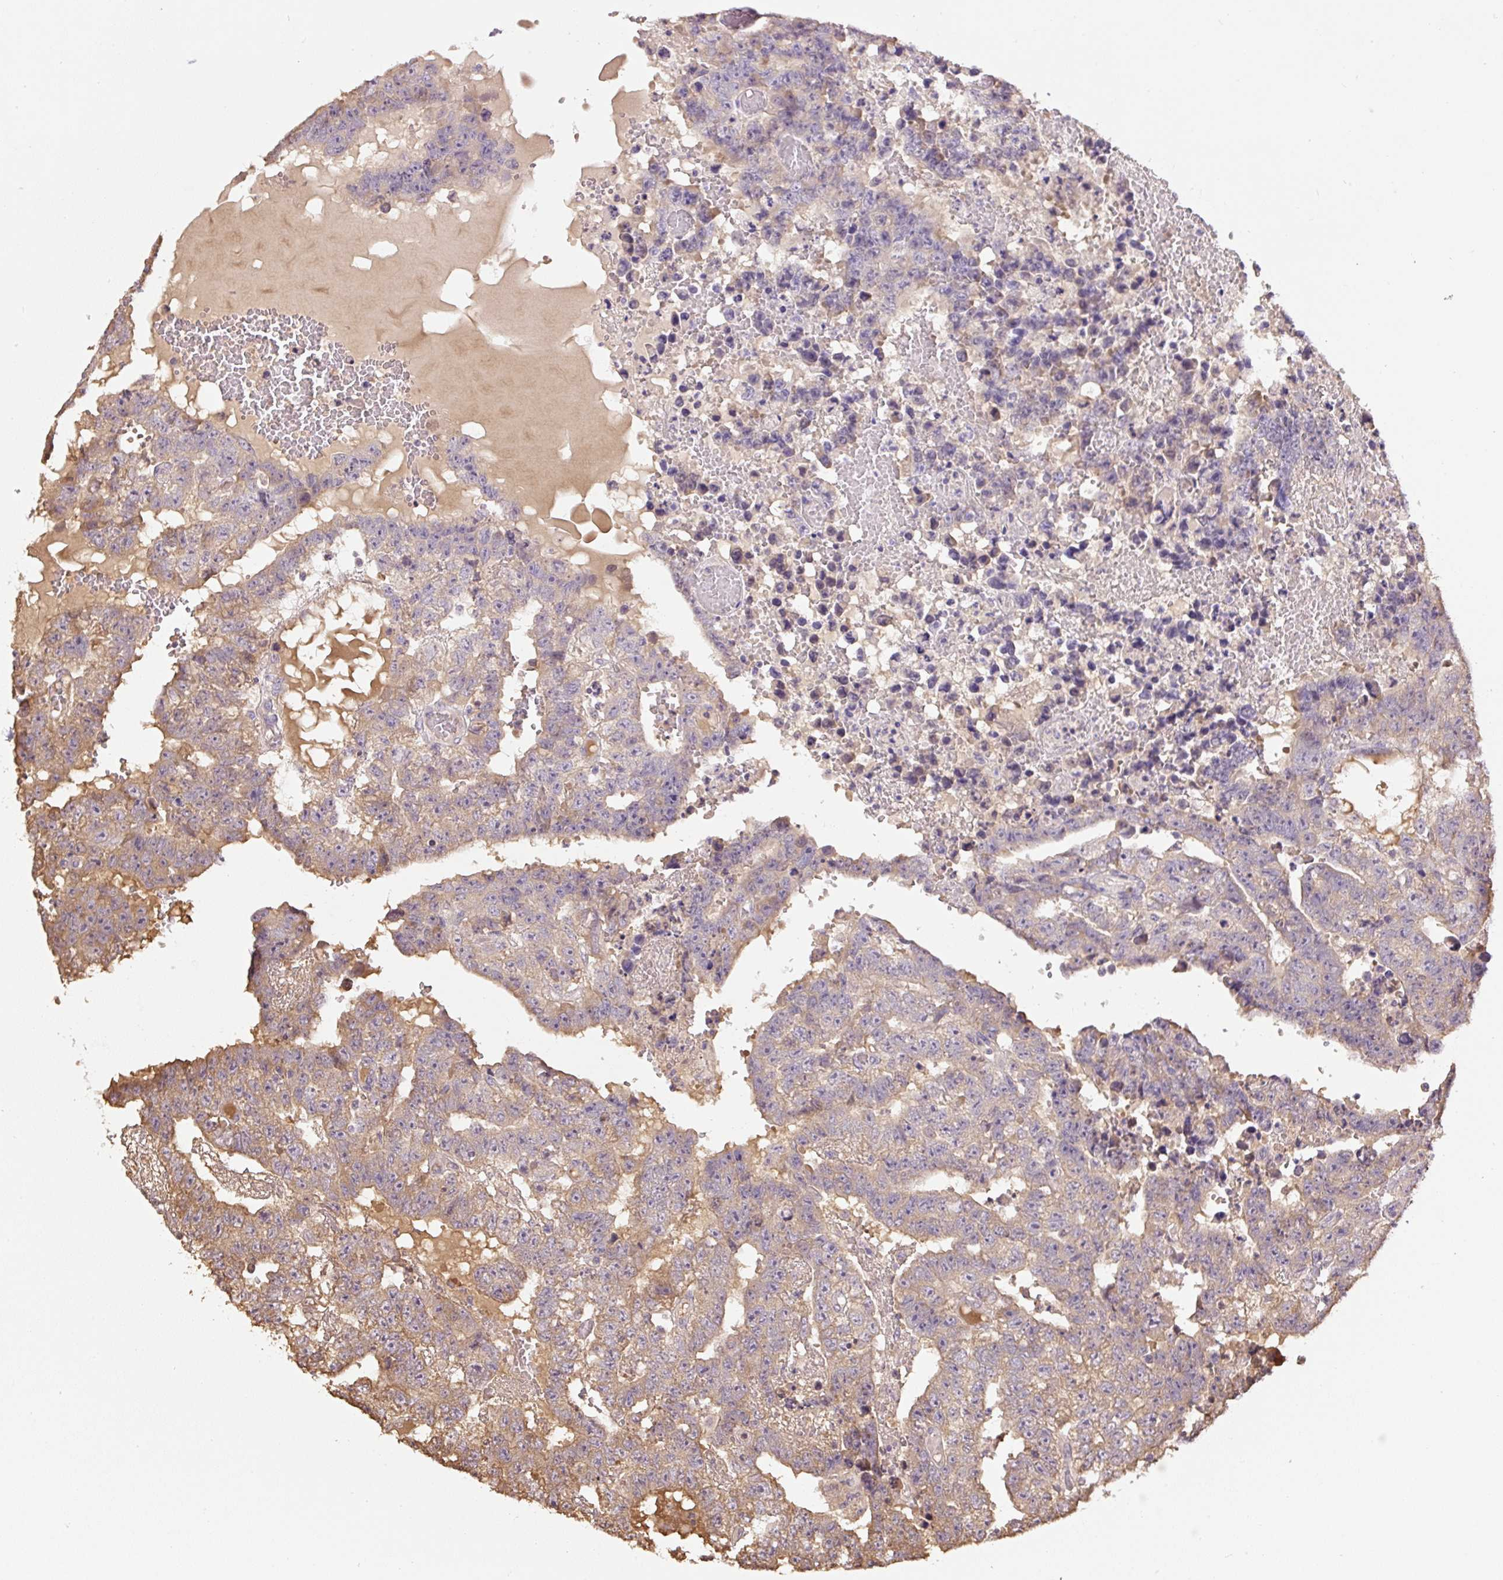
{"staining": {"intensity": "weak", "quantity": "25%-75%", "location": "cytoplasmic/membranous"}, "tissue": "testis cancer", "cell_type": "Tumor cells", "image_type": "cancer", "snomed": [{"axis": "morphology", "description": "Carcinoma, Embryonal, NOS"}, {"axis": "topography", "description": "Testis"}], "caption": "Protein analysis of embryonal carcinoma (testis) tissue displays weak cytoplasmic/membranous positivity in approximately 25%-75% of tumor cells.", "gene": "TMEM170B", "patient": {"sex": "male", "age": 25}}